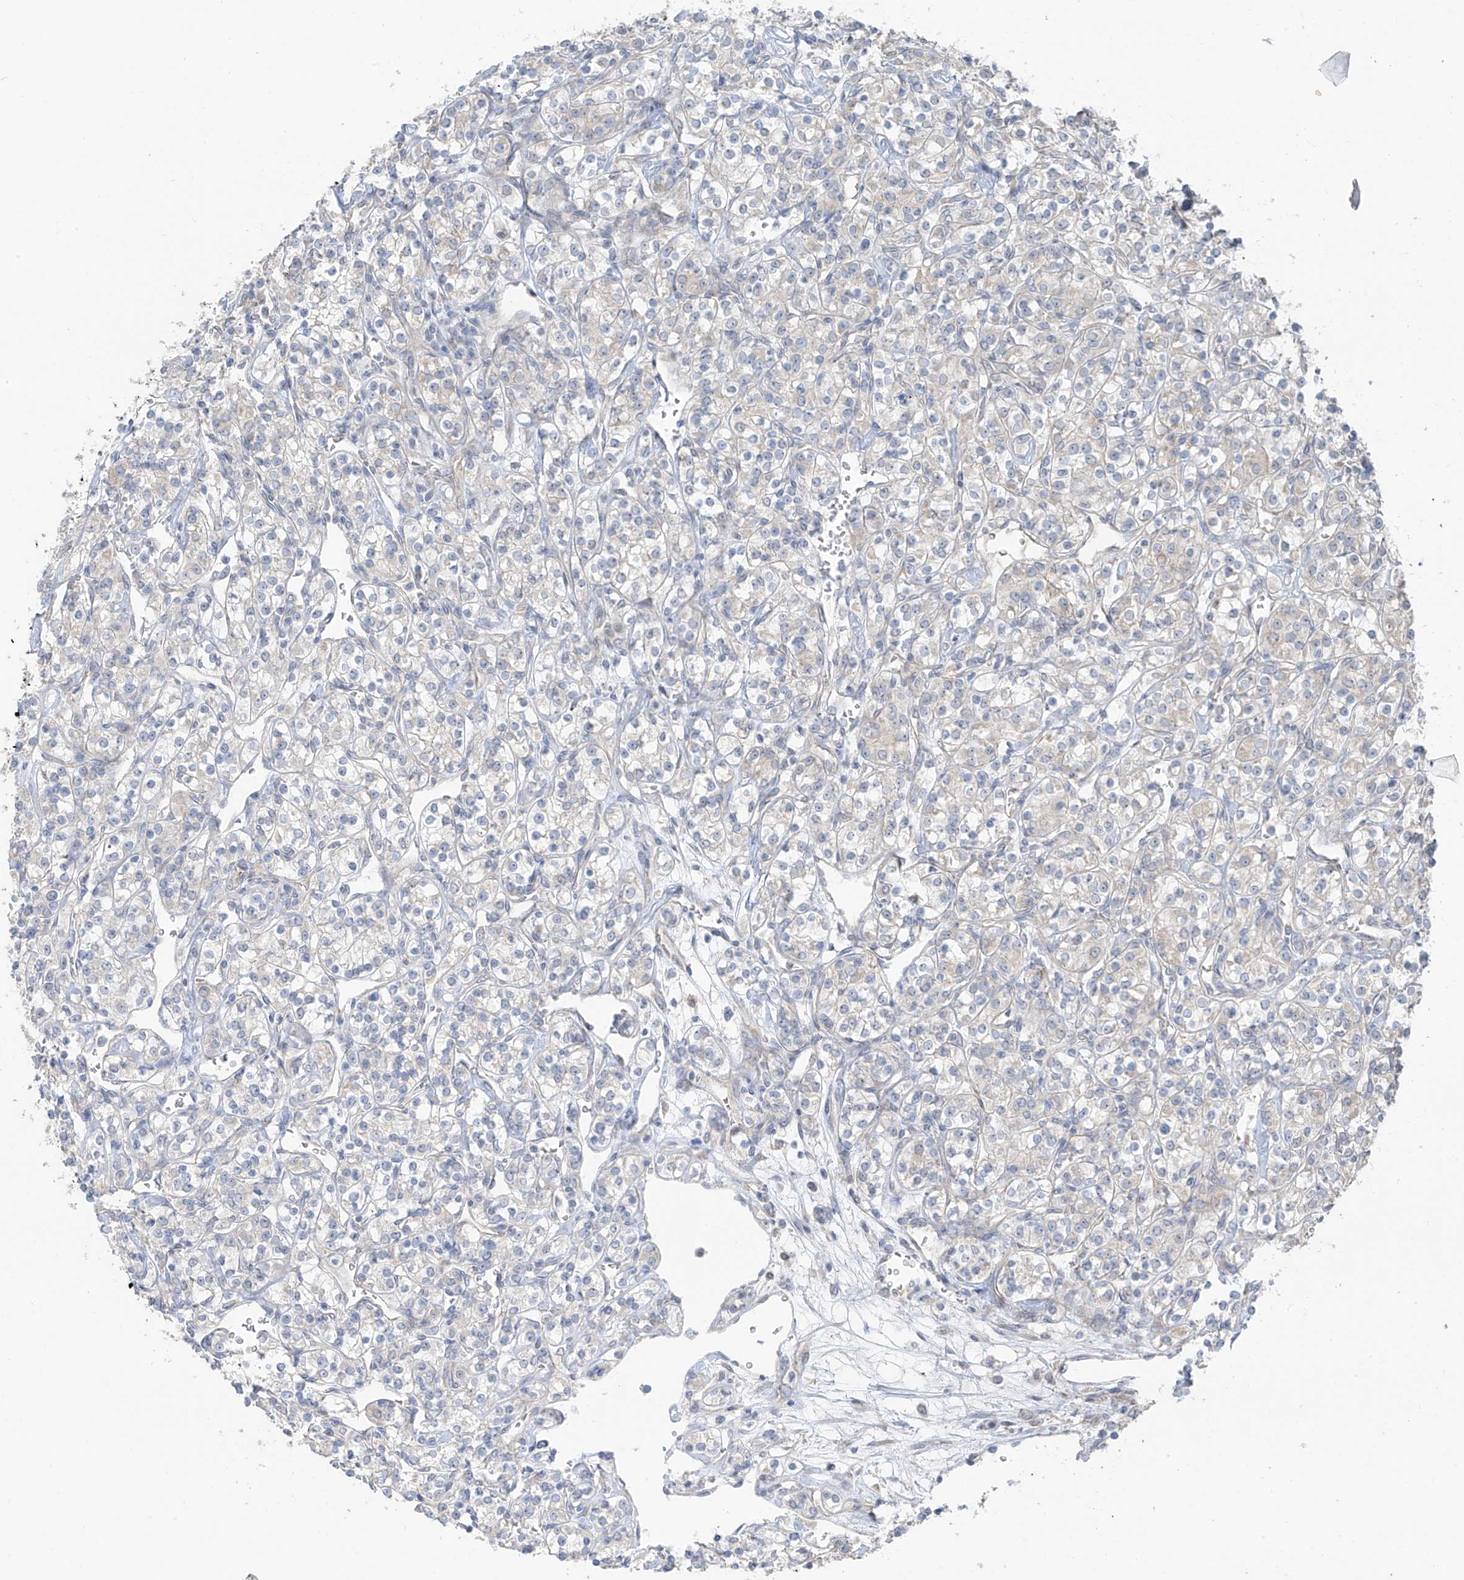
{"staining": {"intensity": "negative", "quantity": "none", "location": "none"}, "tissue": "renal cancer", "cell_type": "Tumor cells", "image_type": "cancer", "snomed": [{"axis": "morphology", "description": "Adenocarcinoma, NOS"}, {"axis": "topography", "description": "Kidney"}], "caption": "Tumor cells are negative for protein expression in human renal cancer. The staining is performed using DAB brown chromogen with nuclei counter-stained in using hematoxylin.", "gene": "NALCN", "patient": {"sex": "male", "age": 77}}